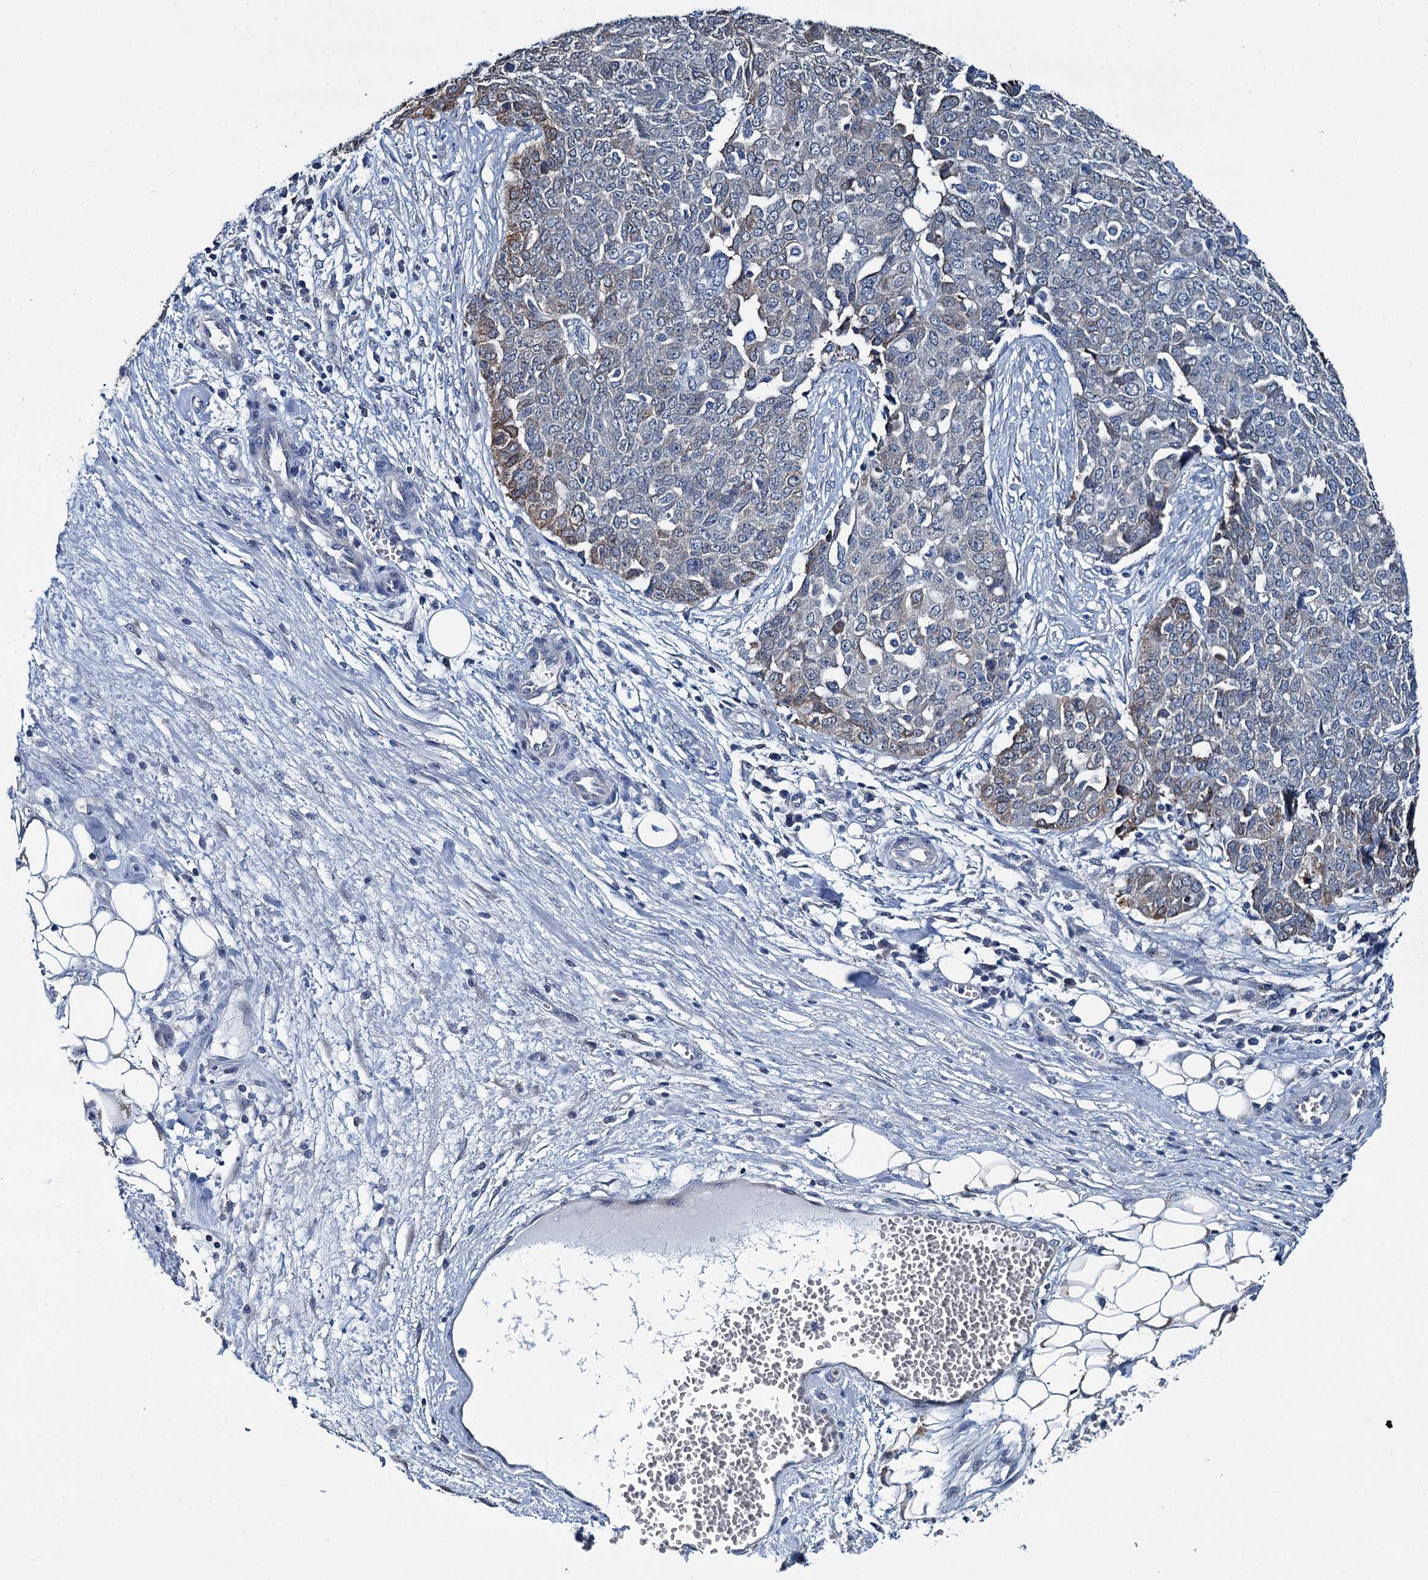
{"staining": {"intensity": "weak", "quantity": "<25%", "location": "cytoplasmic/membranous"}, "tissue": "ovarian cancer", "cell_type": "Tumor cells", "image_type": "cancer", "snomed": [{"axis": "morphology", "description": "Cystadenocarcinoma, serous, NOS"}, {"axis": "topography", "description": "Soft tissue"}, {"axis": "topography", "description": "Ovary"}], "caption": "Ovarian cancer was stained to show a protein in brown. There is no significant expression in tumor cells.", "gene": "MIOX", "patient": {"sex": "female", "age": 57}}